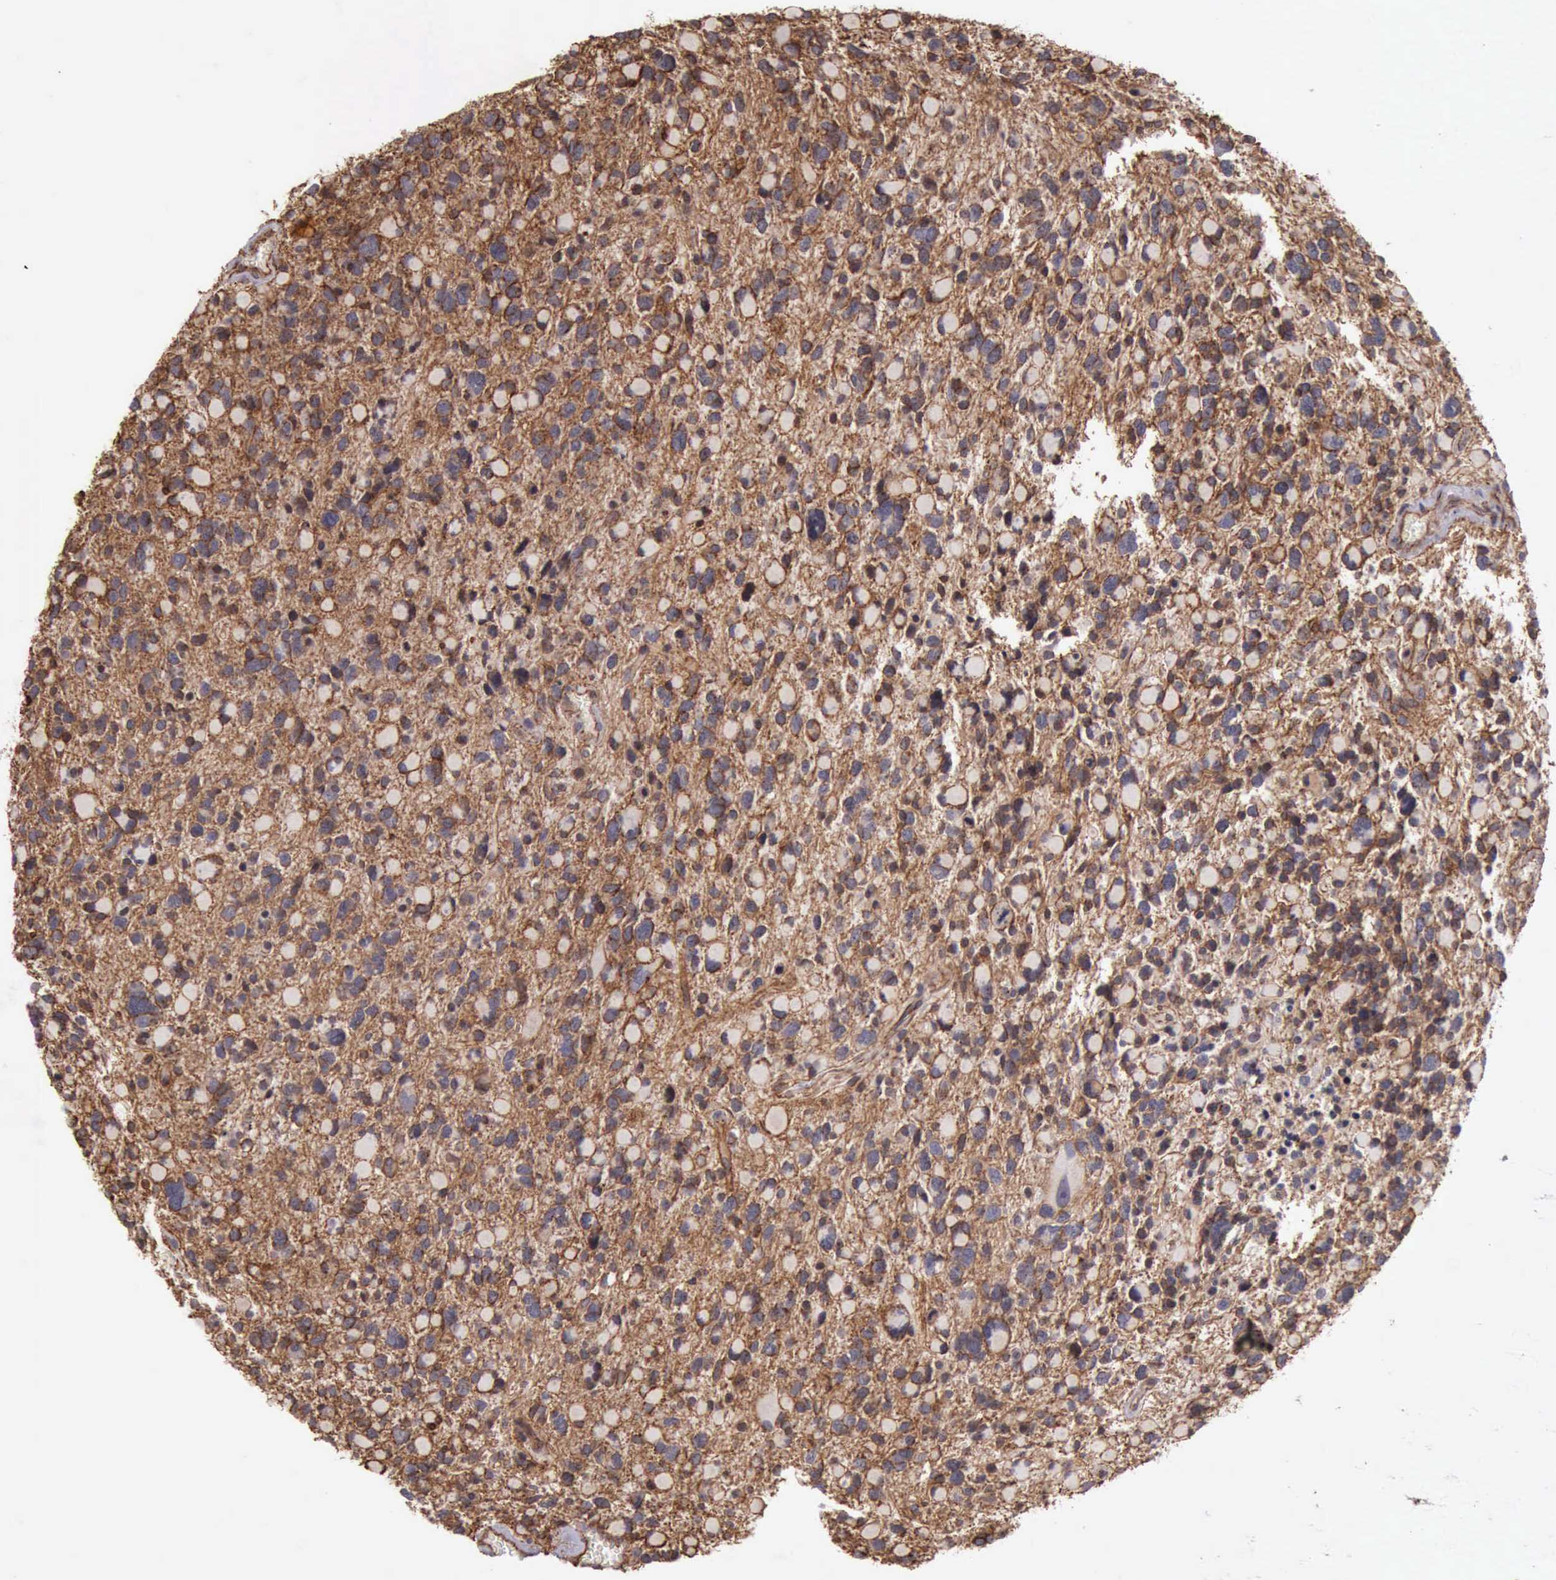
{"staining": {"intensity": "moderate", "quantity": ">75%", "location": "cytoplasmic/membranous"}, "tissue": "glioma", "cell_type": "Tumor cells", "image_type": "cancer", "snomed": [{"axis": "morphology", "description": "Glioma, malignant, High grade"}, {"axis": "topography", "description": "Brain"}], "caption": "Glioma stained with DAB (3,3'-diaminobenzidine) IHC displays medium levels of moderate cytoplasmic/membranous staining in about >75% of tumor cells. (Stains: DAB (3,3'-diaminobenzidine) in brown, nuclei in blue, Microscopy: brightfield microscopy at high magnification).", "gene": "CTNNB1", "patient": {"sex": "female", "age": 37}}